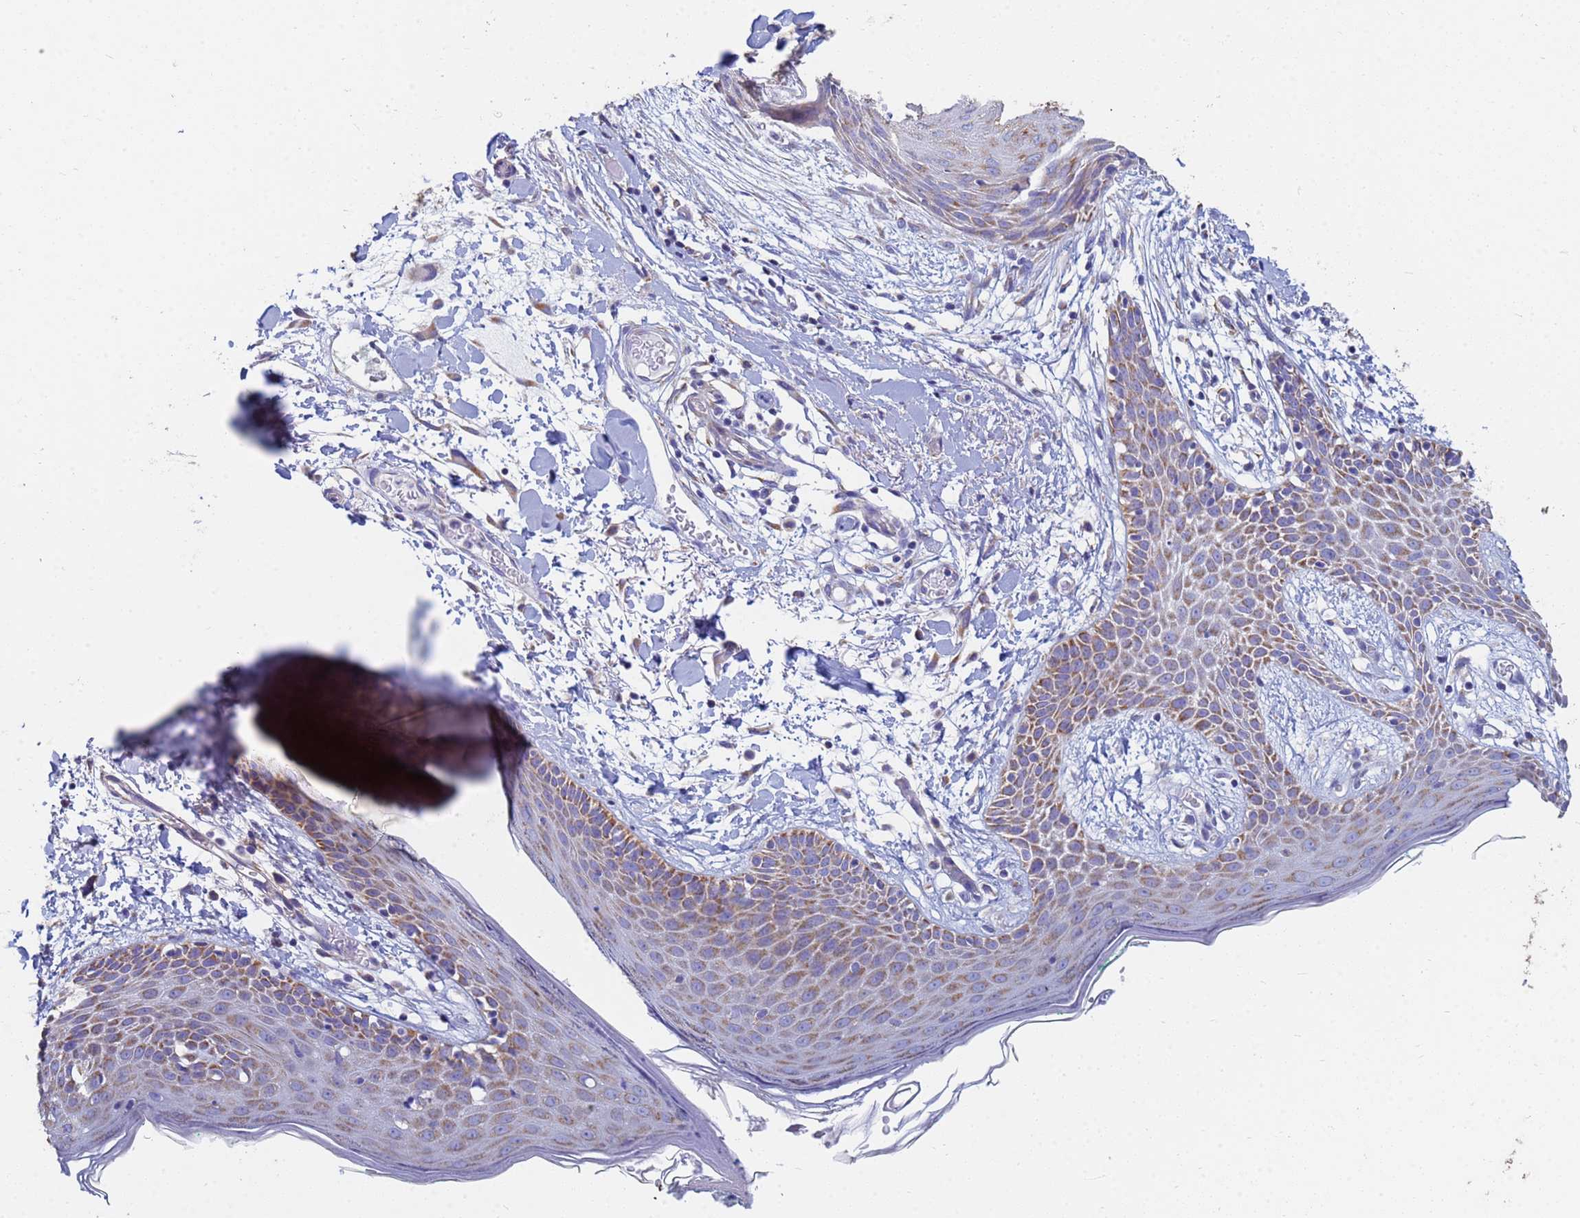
{"staining": {"intensity": "weak", "quantity": ">75%", "location": "cytoplasmic/membranous"}, "tissue": "skin", "cell_type": "Fibroblasts", "image_type": "normal", "snomed": [{"axis": "morphology", "description": "Normal tissue, NOS"}, {"axis": "topography", "description": "Skin"}], "caption": "Unremarkable skin demonstrates weak cytoplasmic/membranous positivity in approximately >75% of fibroblasts Immunohistochemistry stains the protein in brown and the nuclei are stained blue..", "gene": "UQCRHL", "patient": {"sex": "male", "age": 79}}